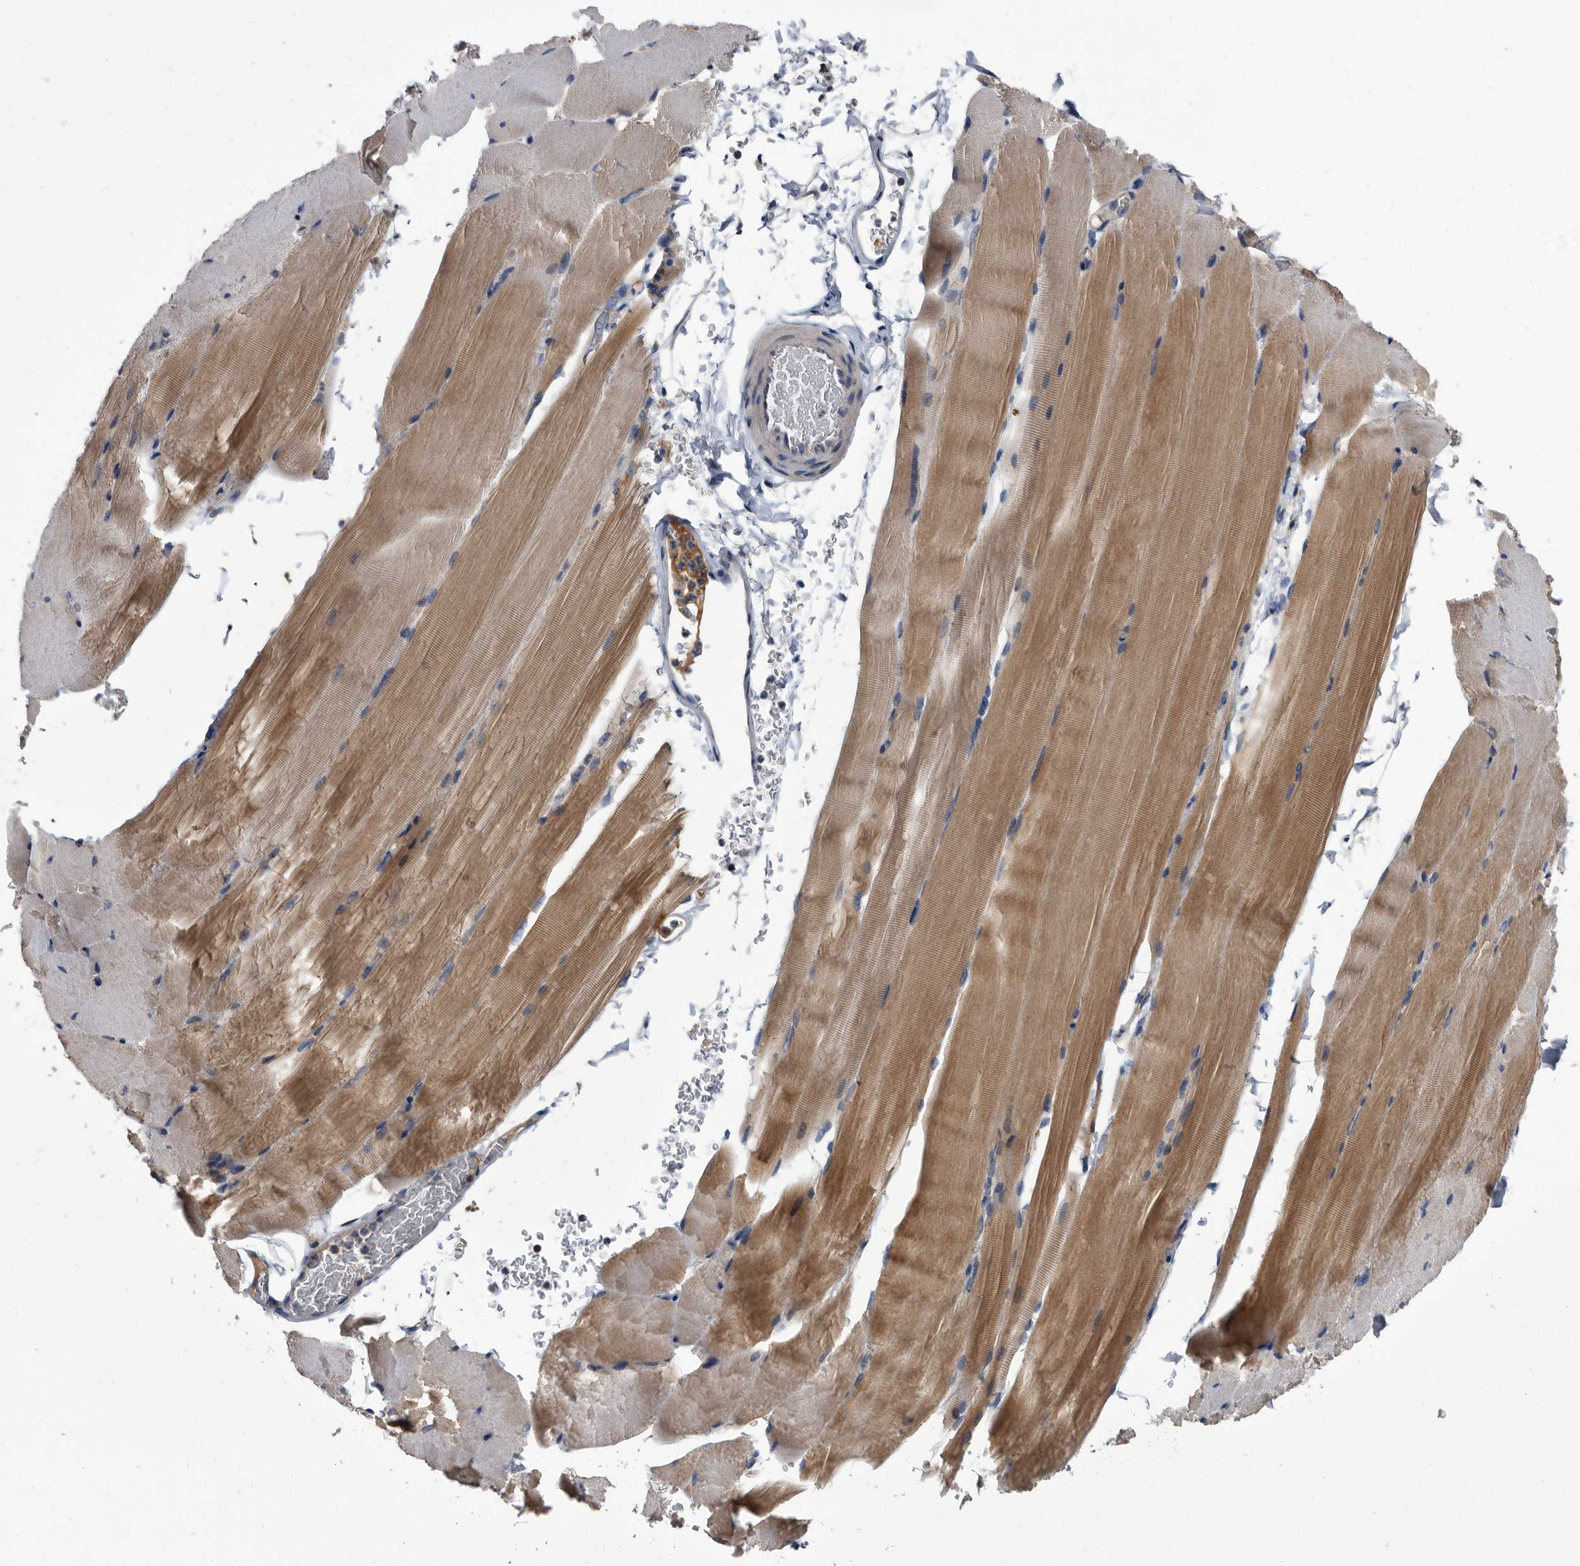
{"staining": {"intensity": "moderate", "quantity": "25%-75%", "location": "cytoplasmic/membranous"}, "tissue": "skeletal muscle", "cell_type": "Myocytes", "image_type": "normal", "snomed": [{"axis": "morphology", "description": "Normal tissue, NOS"}, {"axis": "topography", "description": "Skeletal muscle"}, {"axis": "topography", "description": "Parathyroid gland"}], "caption": "Brown immunohistochemical staining in benign skeletal muscle reveals moderate cytoplasmic/membranous expression in approximately 25%-75% of myocytes.", "gene": "DTNBP1", "patient": {"sex": "female", "age": 37}}